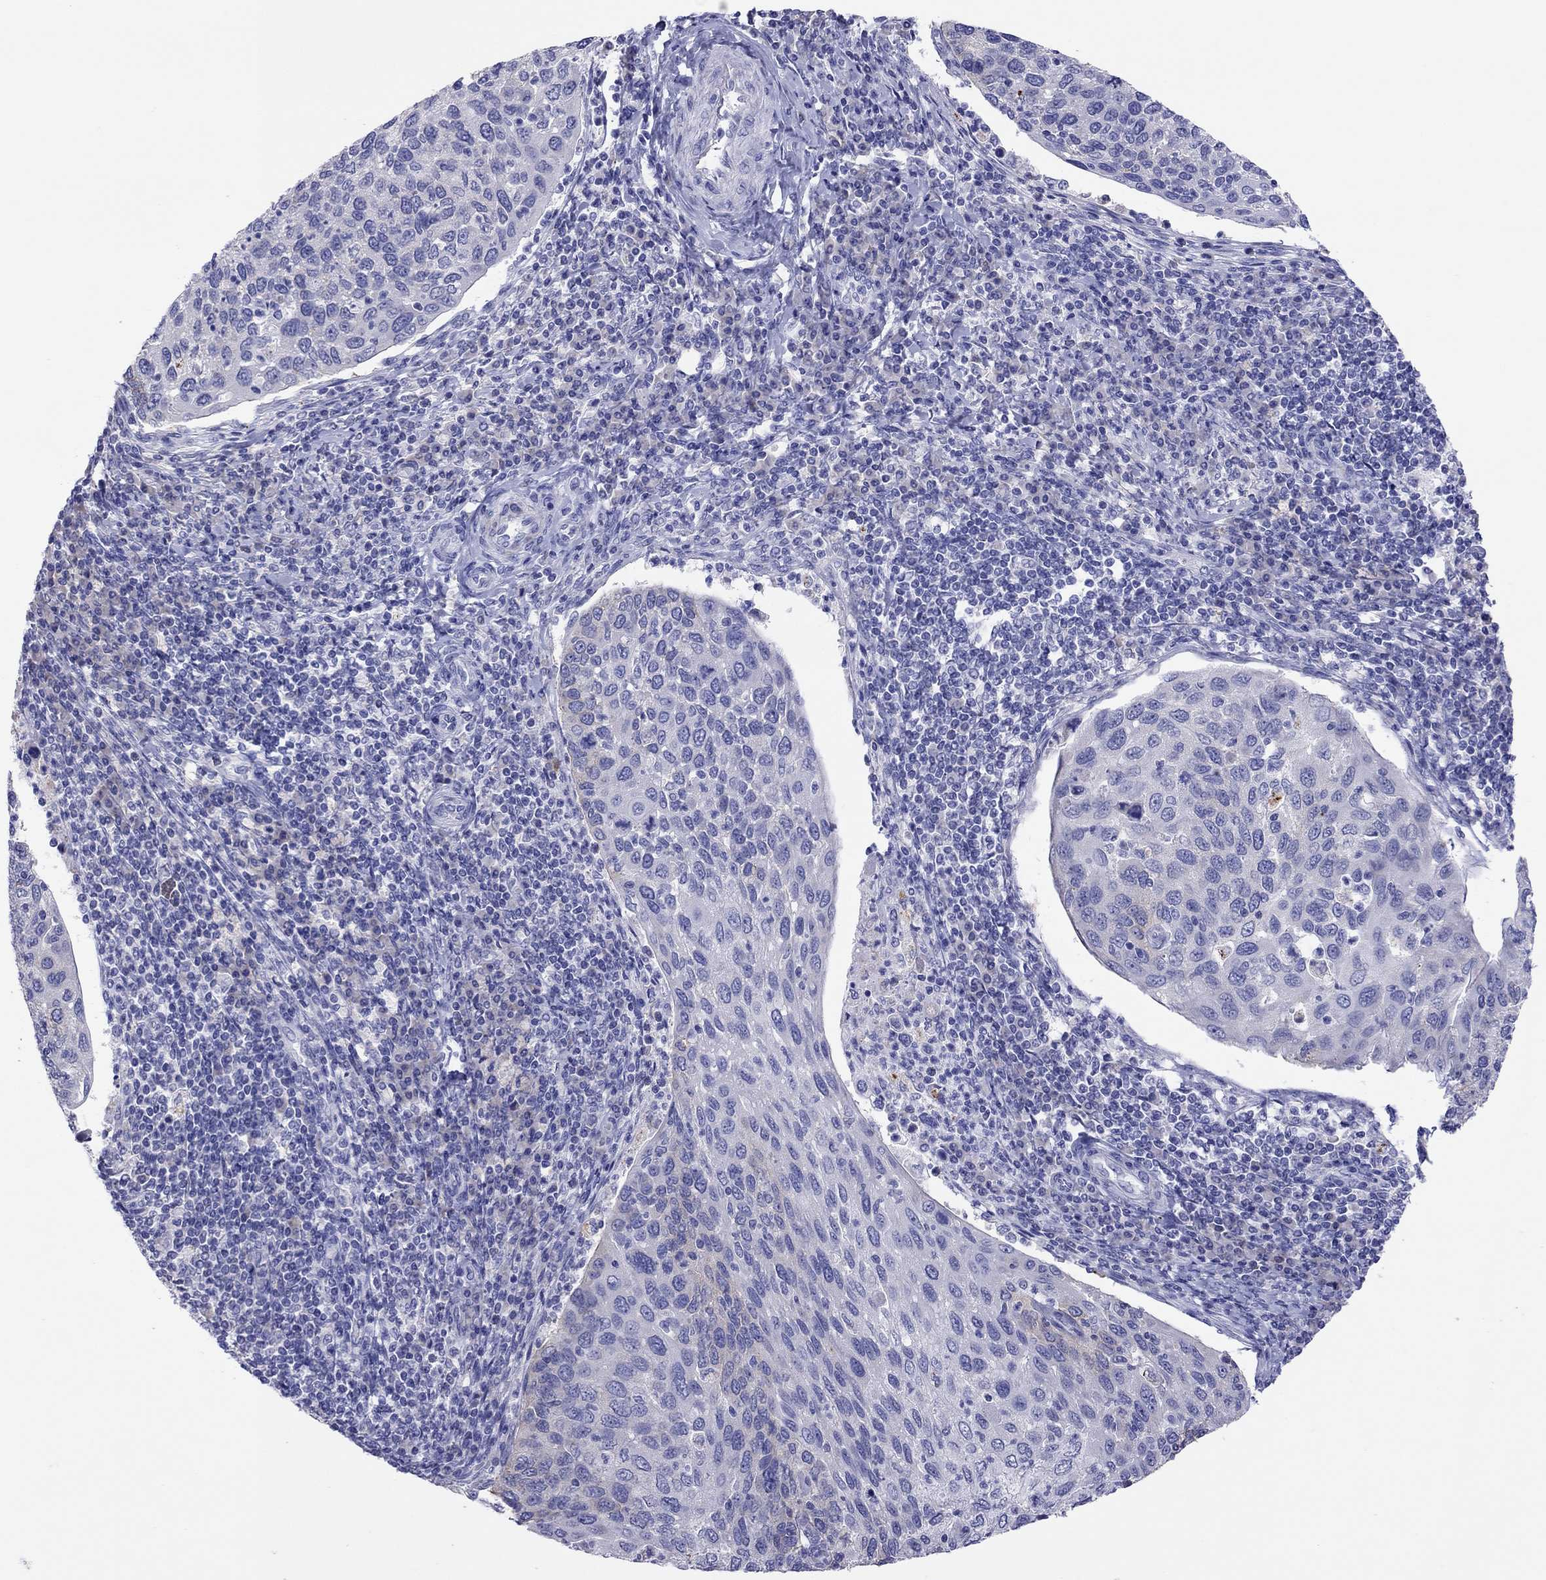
{"staining": {"intensity": "negative", "quantity": "none", "location": "none"}, "tissue": "cervical cancer", "cell_type": "Tumor cells", "image_type": "cancer", "snomed": [{"axis": "morphology", "description": "Squamous cell carcinoma, NOS"}, {"axis": "topography", "description": "Cervix"}], "caption": "Histopathology image shows no protein staining in tumor cells of cervical cancer (squamous cell carcinoma) tissue.", "gene": "COL9A1", "patient": {"sex": "female", "age": 54}}